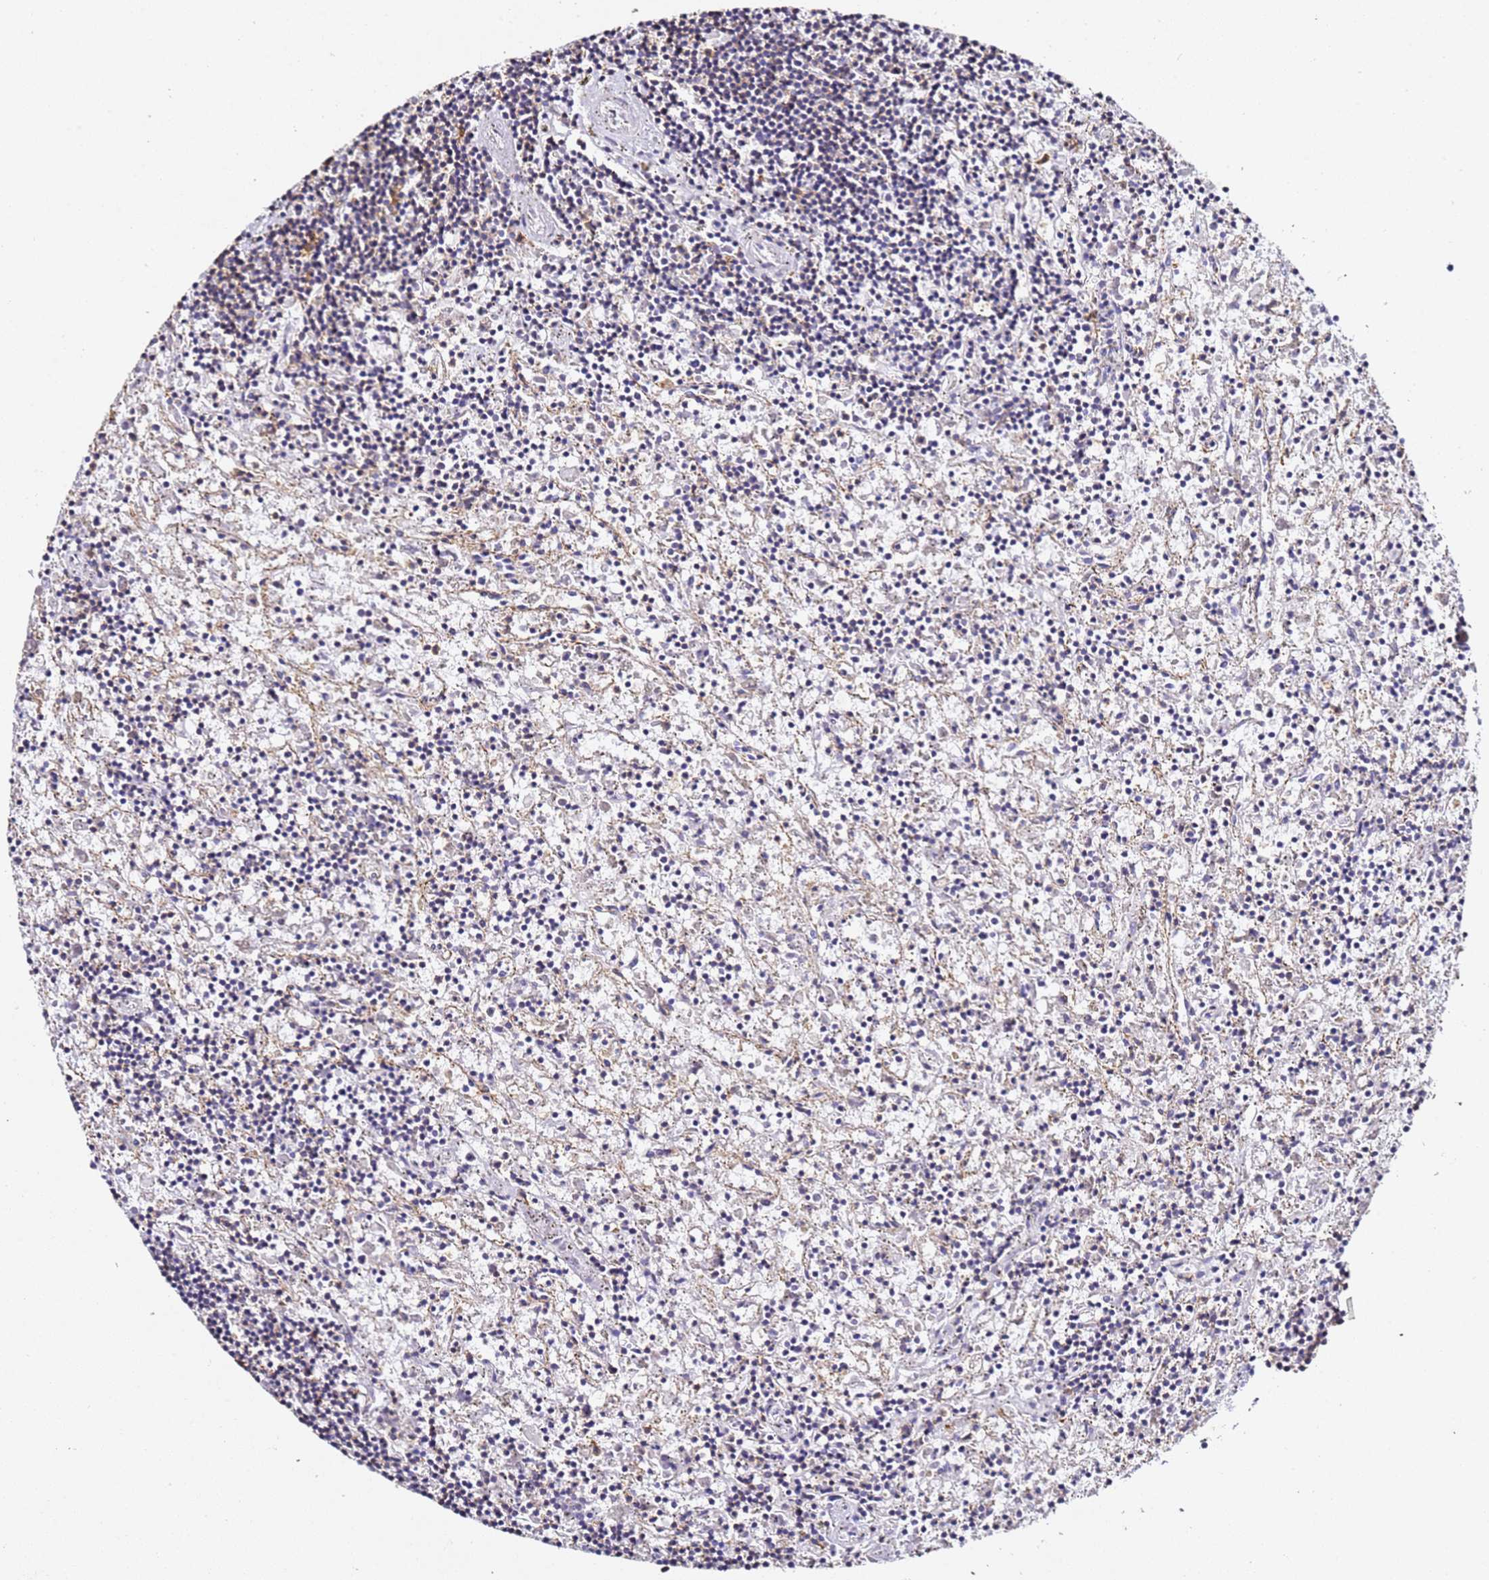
{"staining": {"intensity": "negative", "quantity": "none", "location": "none"}, "tissue": "lymphoma", "cell_type": "Tumor cells", "image_type": "cancer", "snomed": [{"axis": "morphology", "description": "Malignant lymphoma, non-Hodgkin's type, Low grade"}, {"axis": "topography", "description": "Spleen"}], "caption": "Tumor cells are negative for protein expression in human low-grade malignant lymphoma, non-Hodgkin's type.", "gene": "ZNF671", "patient": {"sex": "male", "age": 76}}